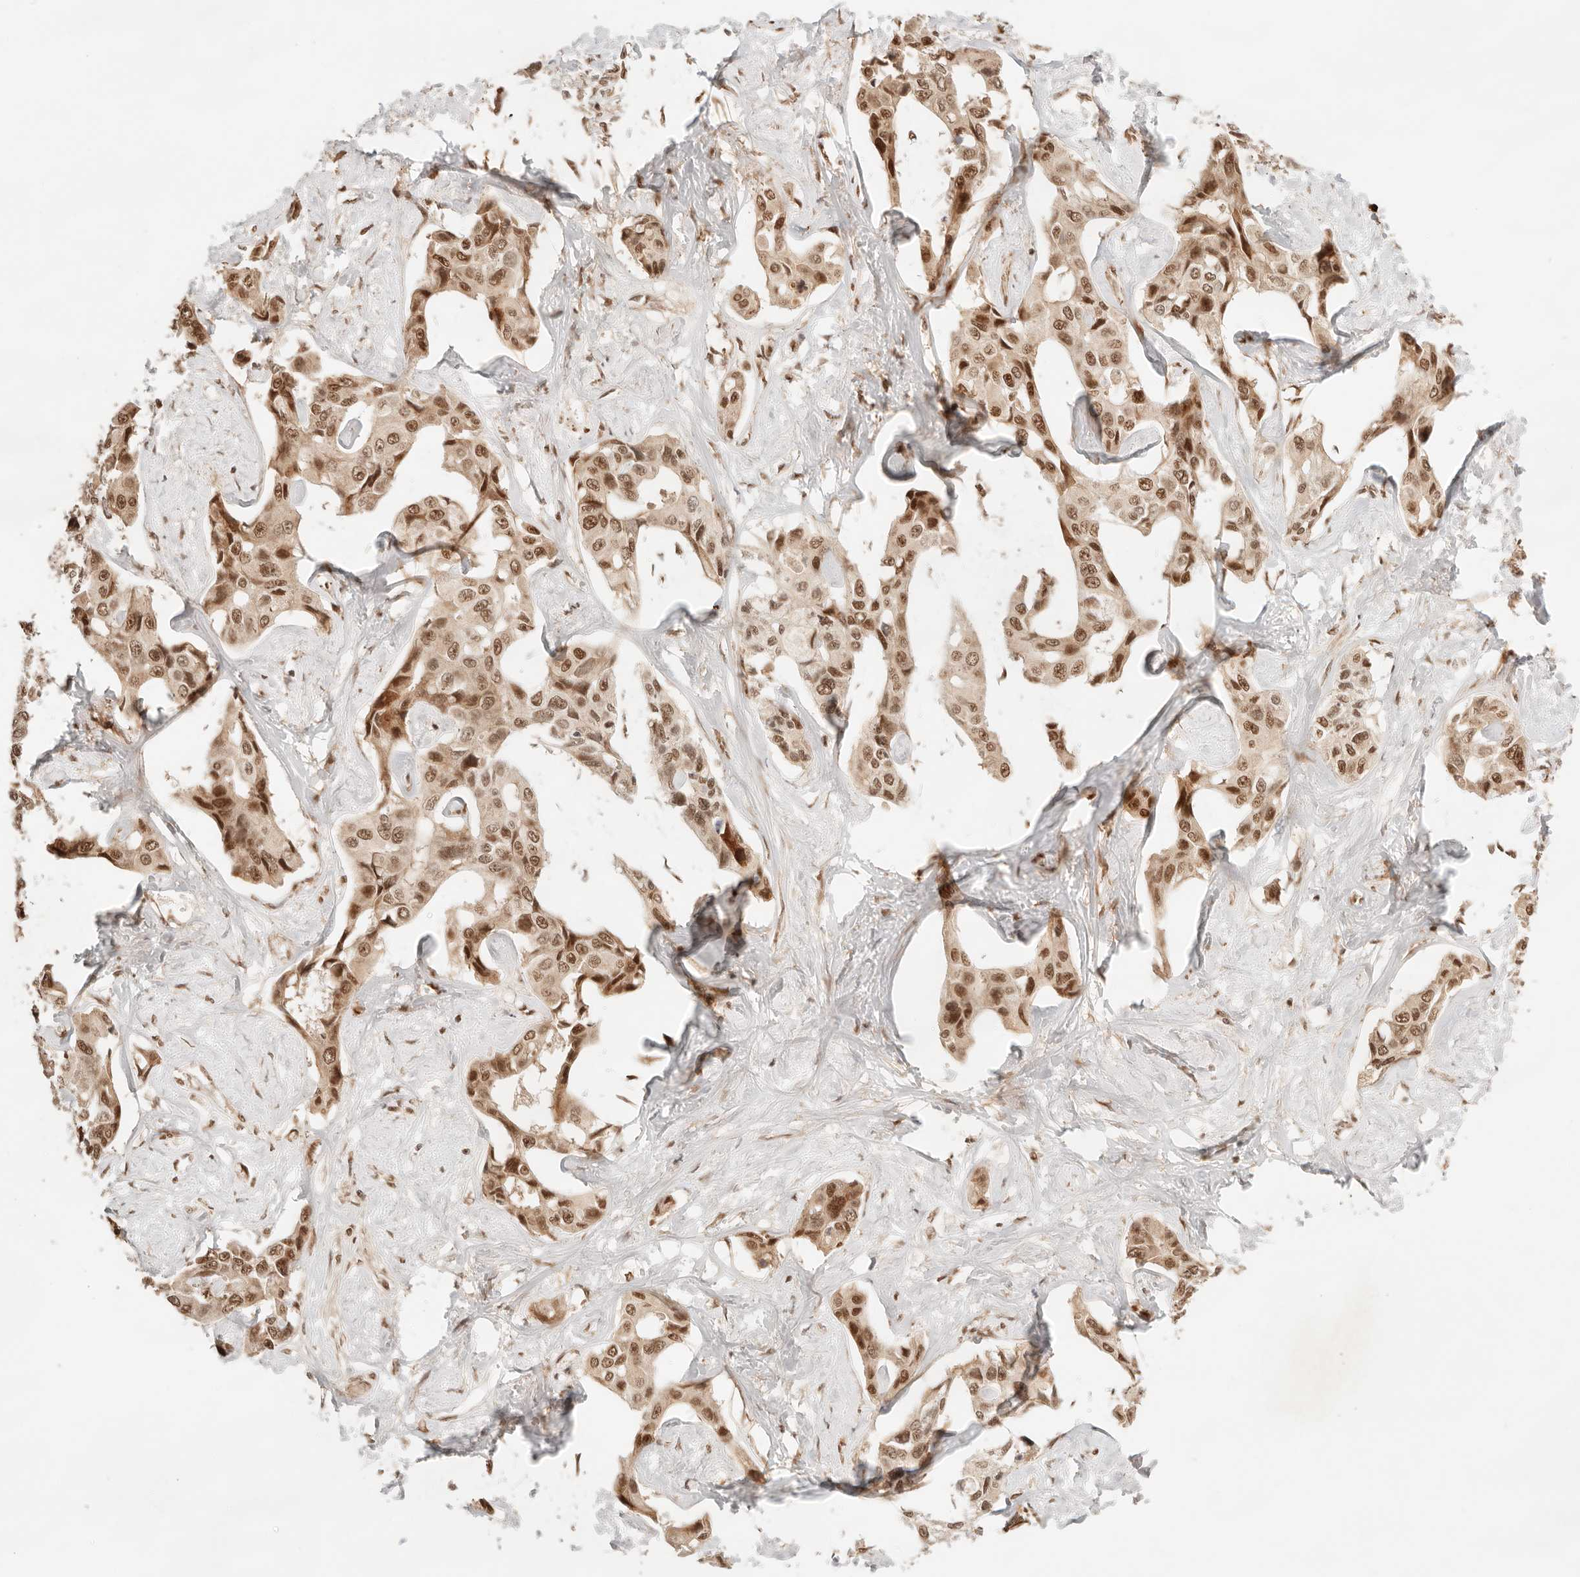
{"staining": {"intensity": "moderate", "quantity": ">75%", "location": "nuclear"}, "tissue": "liver cancer", "cell_type": "Tumor cells", "image_type": "cancer", "snomed": [{"axis": "morphology", "description": "Cholangiocarcinoma"}, {"axis": "topography", "description": "Liver"}], "caption": "Tumor cells show medium levels of moderate nuclear positivity in approximately >75% of cells in human liver cholangiocarcinoma. (IHC, brightfield microscopy, high magnification).", "gene": "GTF2E2", "patient": {"sex": "male", "age": 59}}